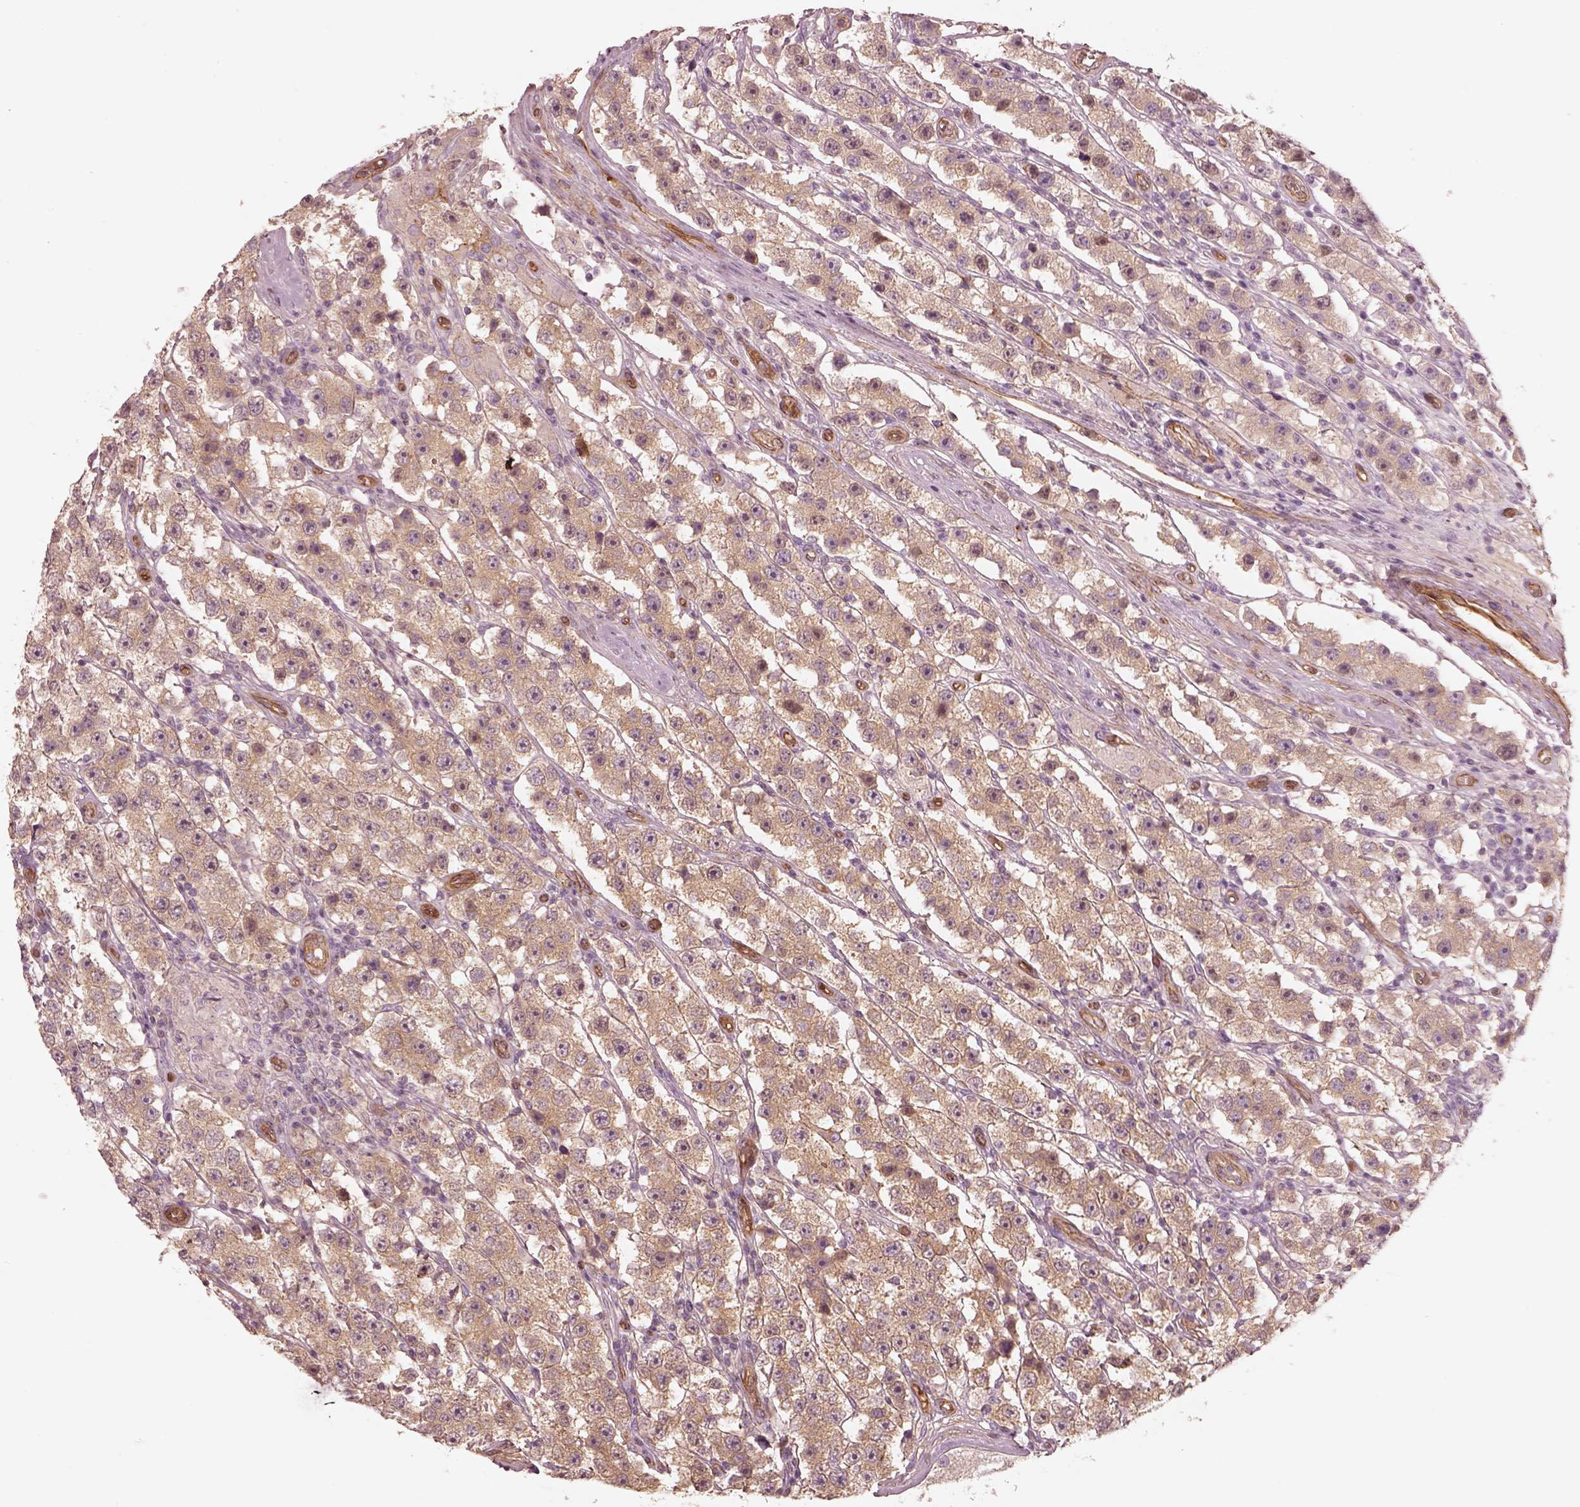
{"staining": {"intensity": "weak", "quantity": ">75%", "location": "cytoplasmic/membranous"}, "tissue": "testis cancer", "cell_type": "Tumor cells", "image_type": "cancer", "snomed": [{"axis": "morphology", "description": "Seminoma, NOS"}, {"axis": "topography", "description": "Testis"}], "caption": "DAB (3,3'-diaminobenzidine) immunohistochemical staining of human testis cancer exhibits weak cytoplasmic/membranous protein staining in approximately >75% of tumor cells.", "gene": "CRYM", "patient": {"sex": "male", "age": 45}}